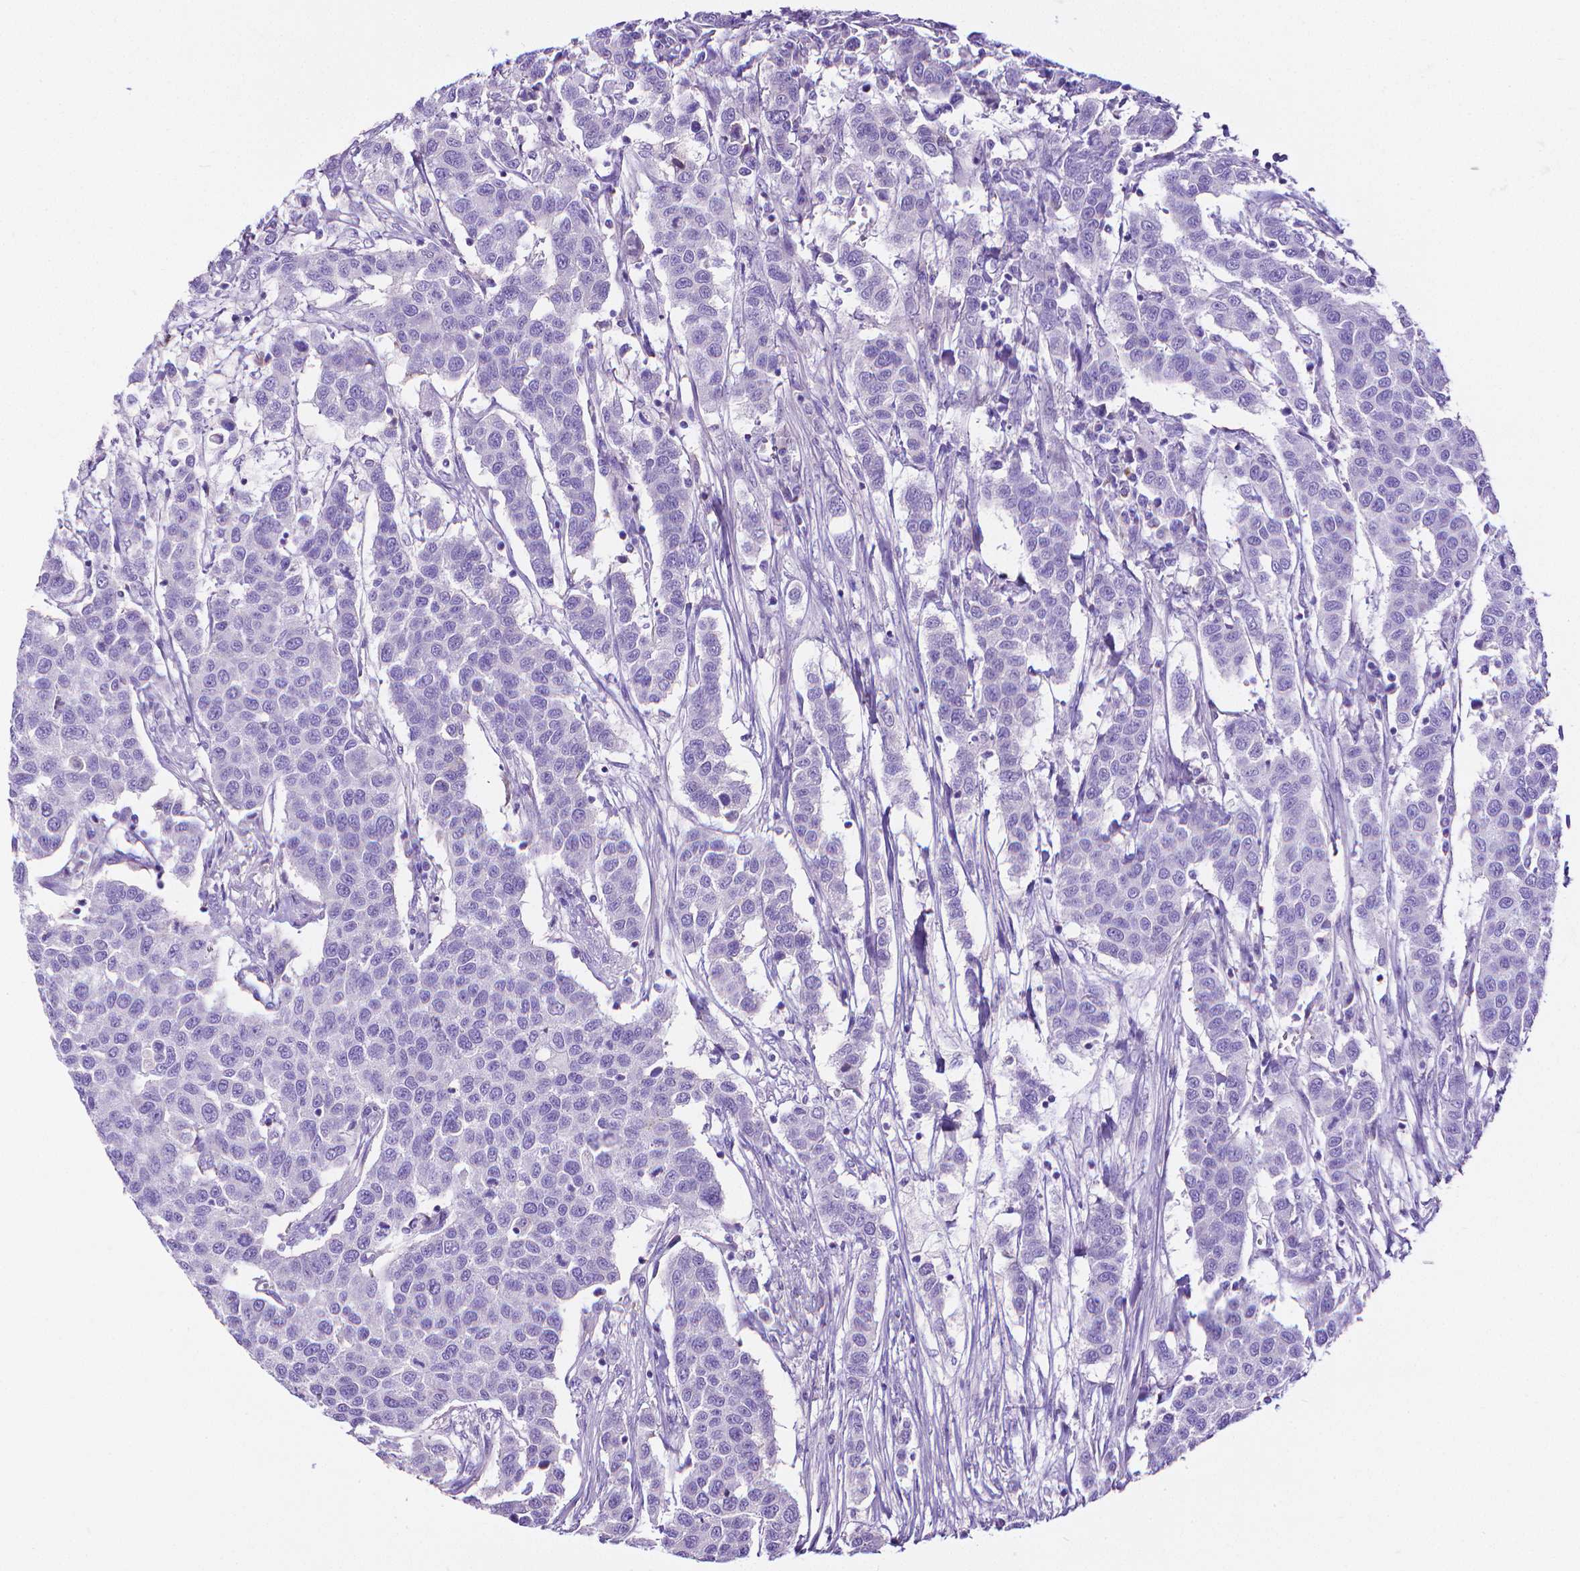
{"staining": {"intensity": "negative", "quantity": "none", "location": "none"}, "tissue": "urothelial cancer", "cell_type": "Tumor cells", "image_type": "cancer", "snomed": [{"axis": "morphology", "description": "Urothelial carcinoma, High grade"}, {"axis": "topography", "description": "Urinary bladder"}], "caption": "This image is of urothelial carcinoma (high-grade) stained with IHC to label a protein in brown with the nuclei are counter-stained blue. There is no positivity in tumor cells. Nuclei are stained in blue.", "gene": "MMP9", "patient": {"sex": "female", "age": 58}}